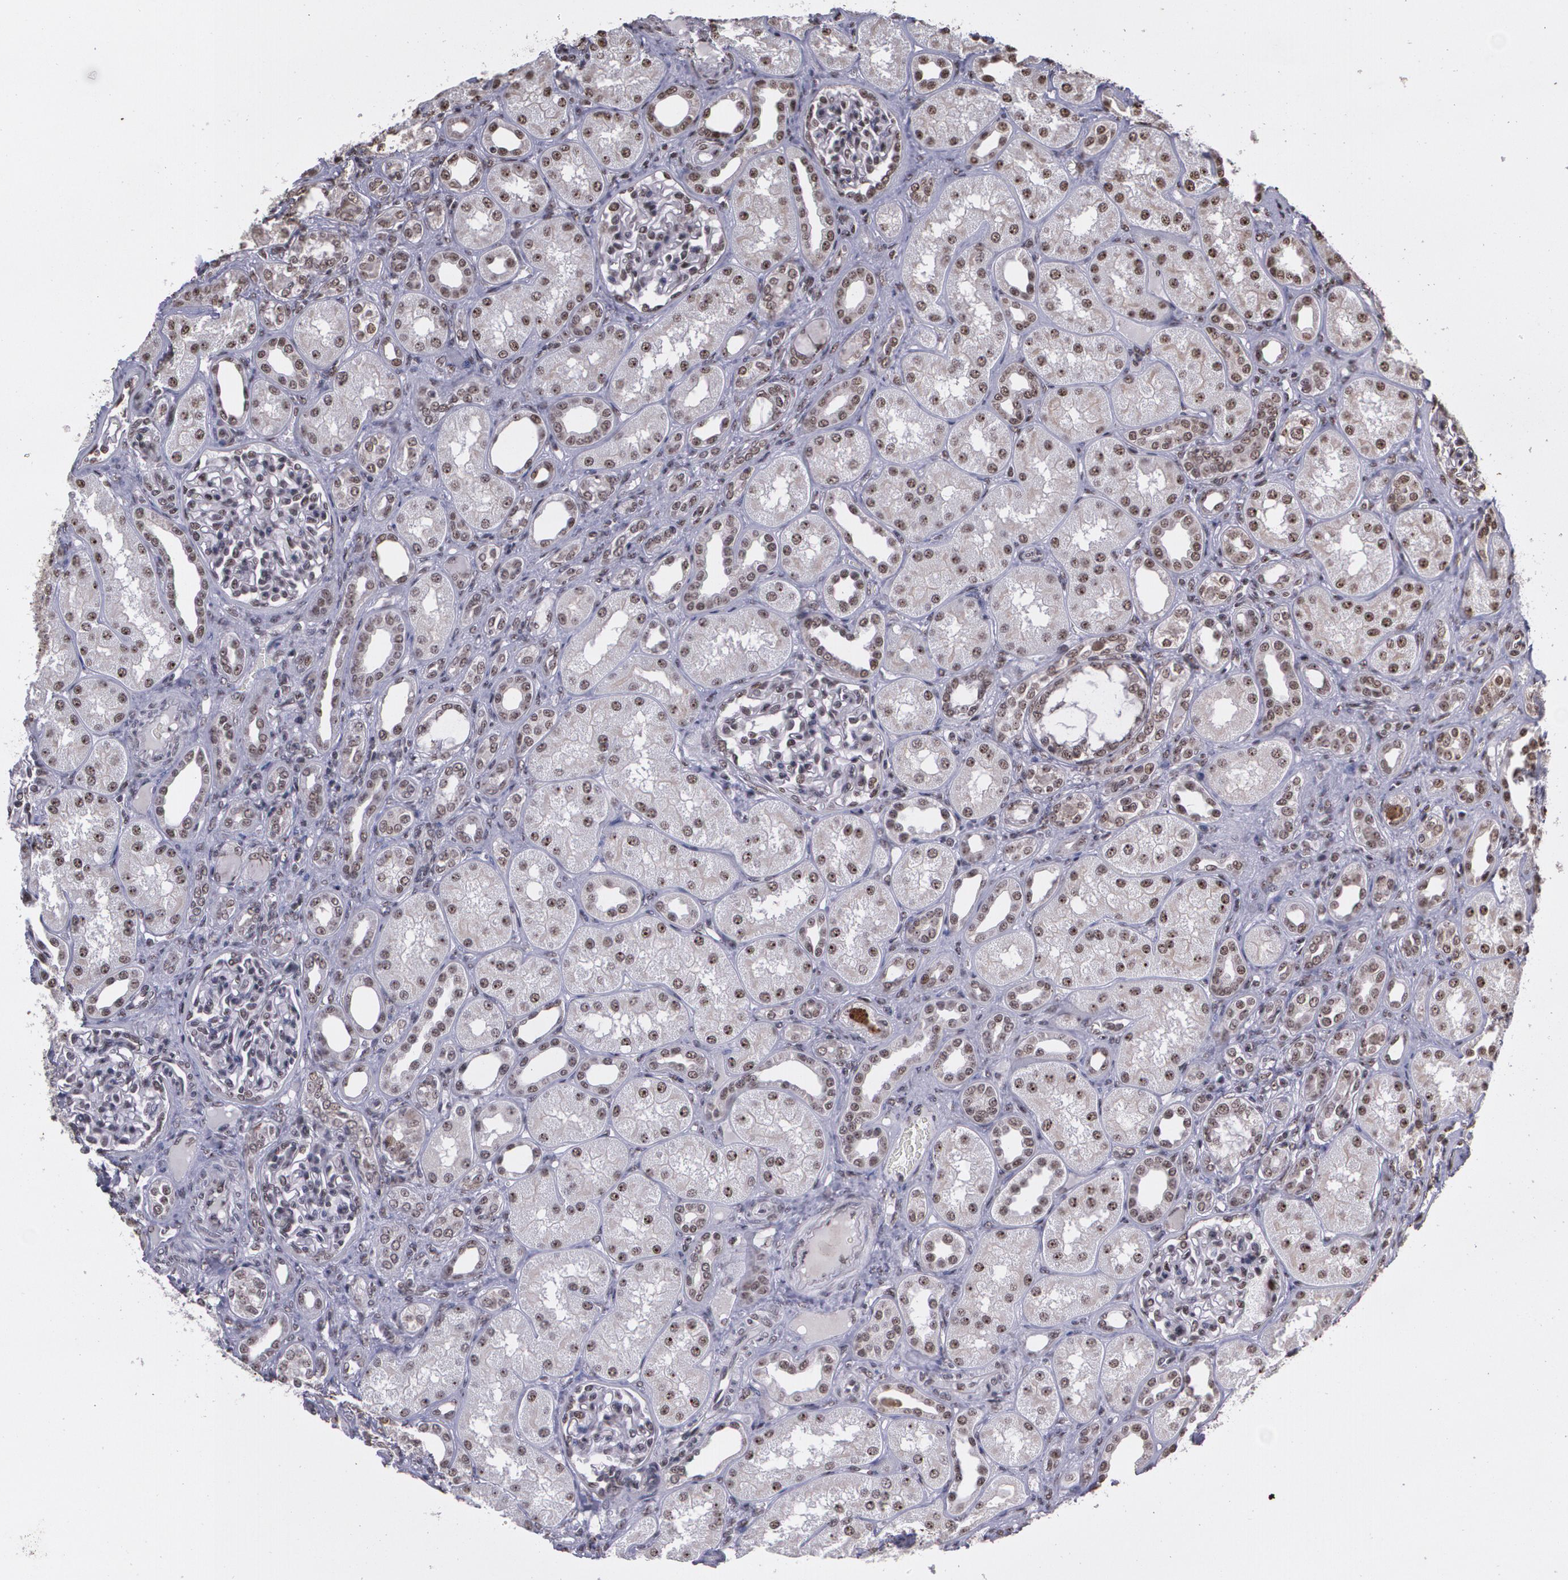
{"staining": {"intensity": "weak", "quantity": ">75%", "location": "nuclear"}, "tissue": "kidney", "cell_type": "Cells in glomeruli", "image_type": "normal", "snomed": [{"axis": "morphology", "description": "Normal tissue, NOS"}, {"axis": "topography", "description": "Kidney"}], "caption": "IHC photomicrograph of normal kidney stained for a protein (brown), which shows low levels of weak nuclear positivity in about >75% of cells in glomeruli.", "gene": "C6orf15", "patient": {"sex": "male", "age": 7}}